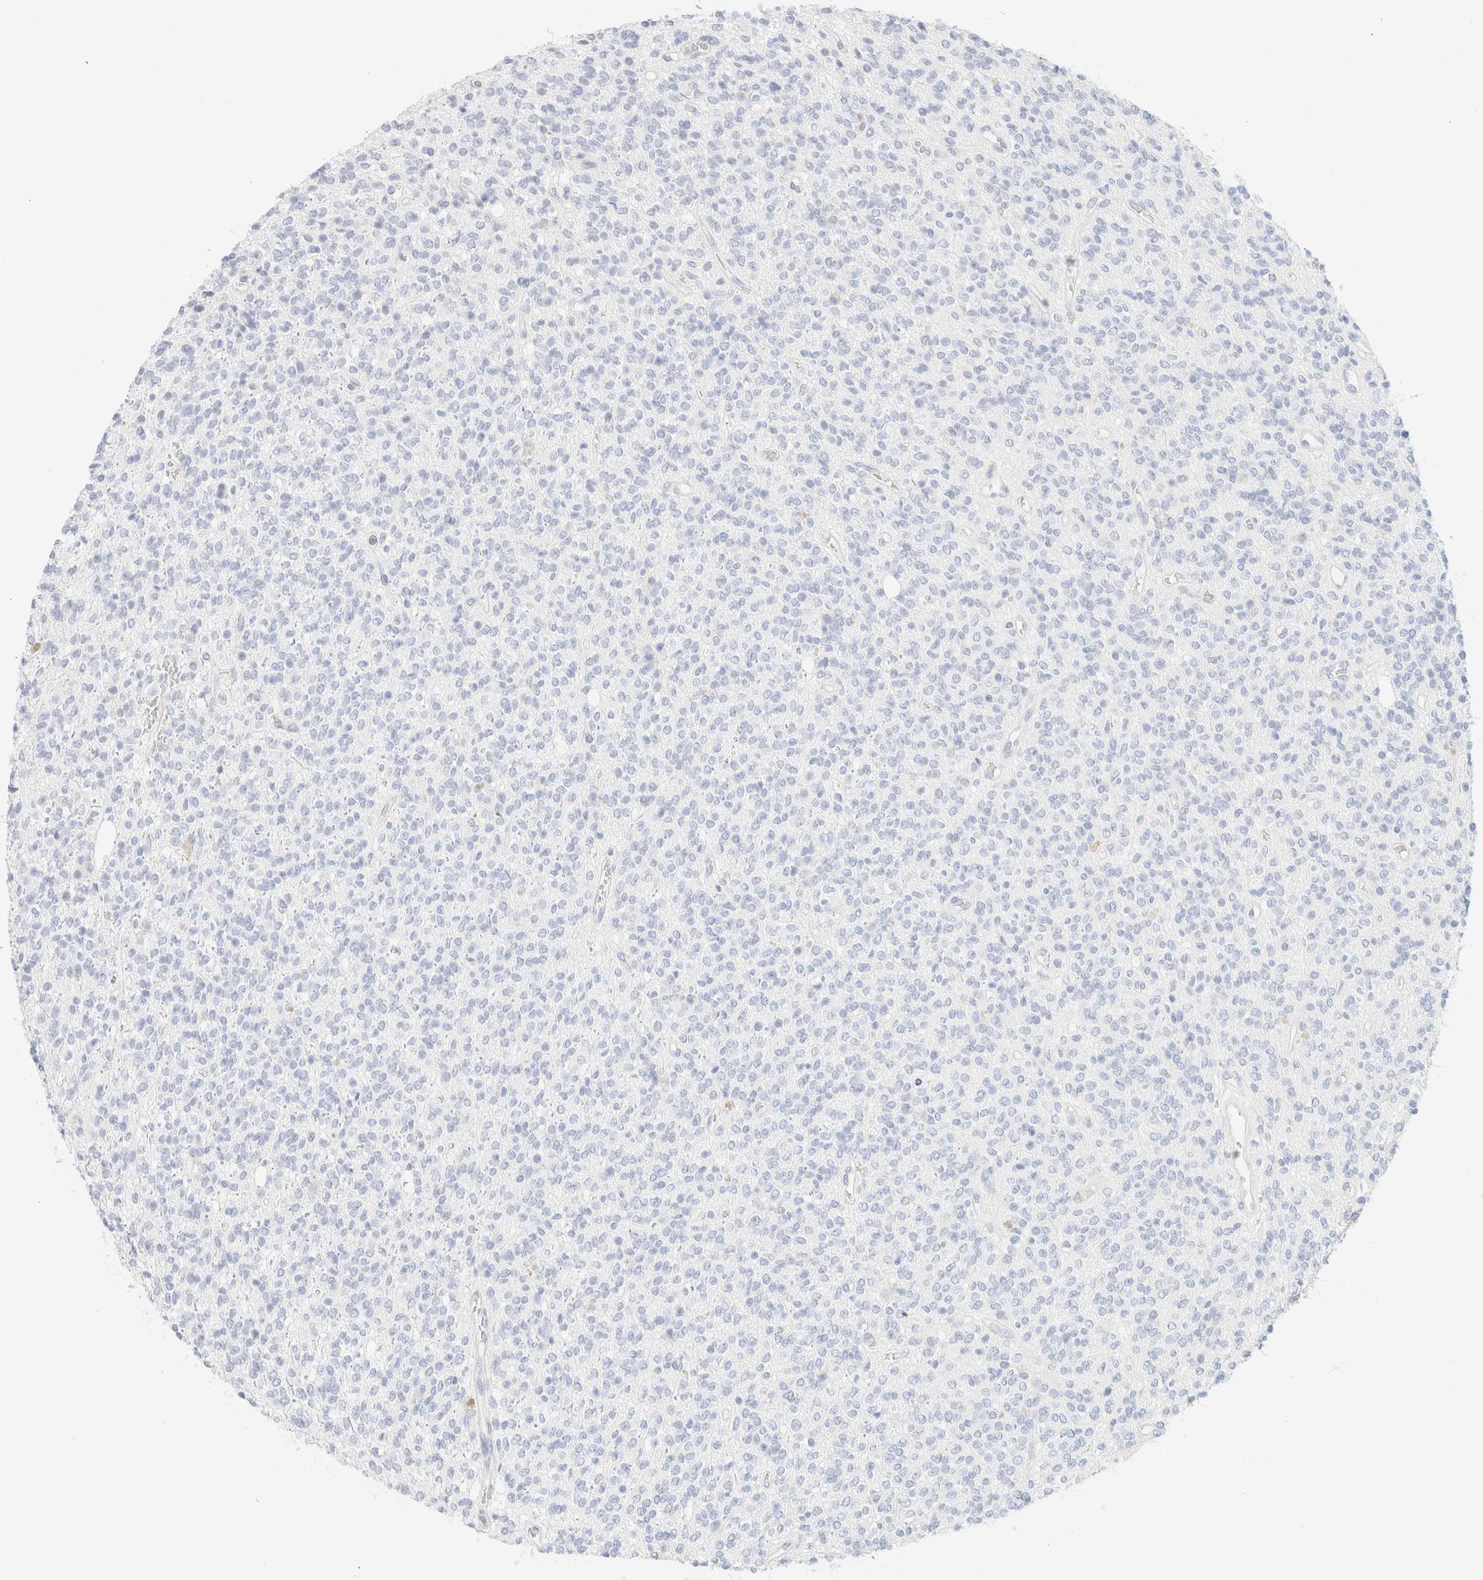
{"staining": {"intensity": "negative", "quantity": "none", "location": "none"}, "tissue": "glioma", "cell_type": "Tumor cells", "image_type": "cancer", "snomed": [{"axis": "morphology", "description": "Glioma, malignant, High grade"}, {"axis": "topography", "description": "Brain"}], "caption": "Tumor cells are negative for protein expression in human malignant glioma (high-grade). (Immunohistochemistry (ihc), brightfield microscopy, high magnification).", "gene": "IKZF3", "patient": {"sex": "male", "age": 34}}